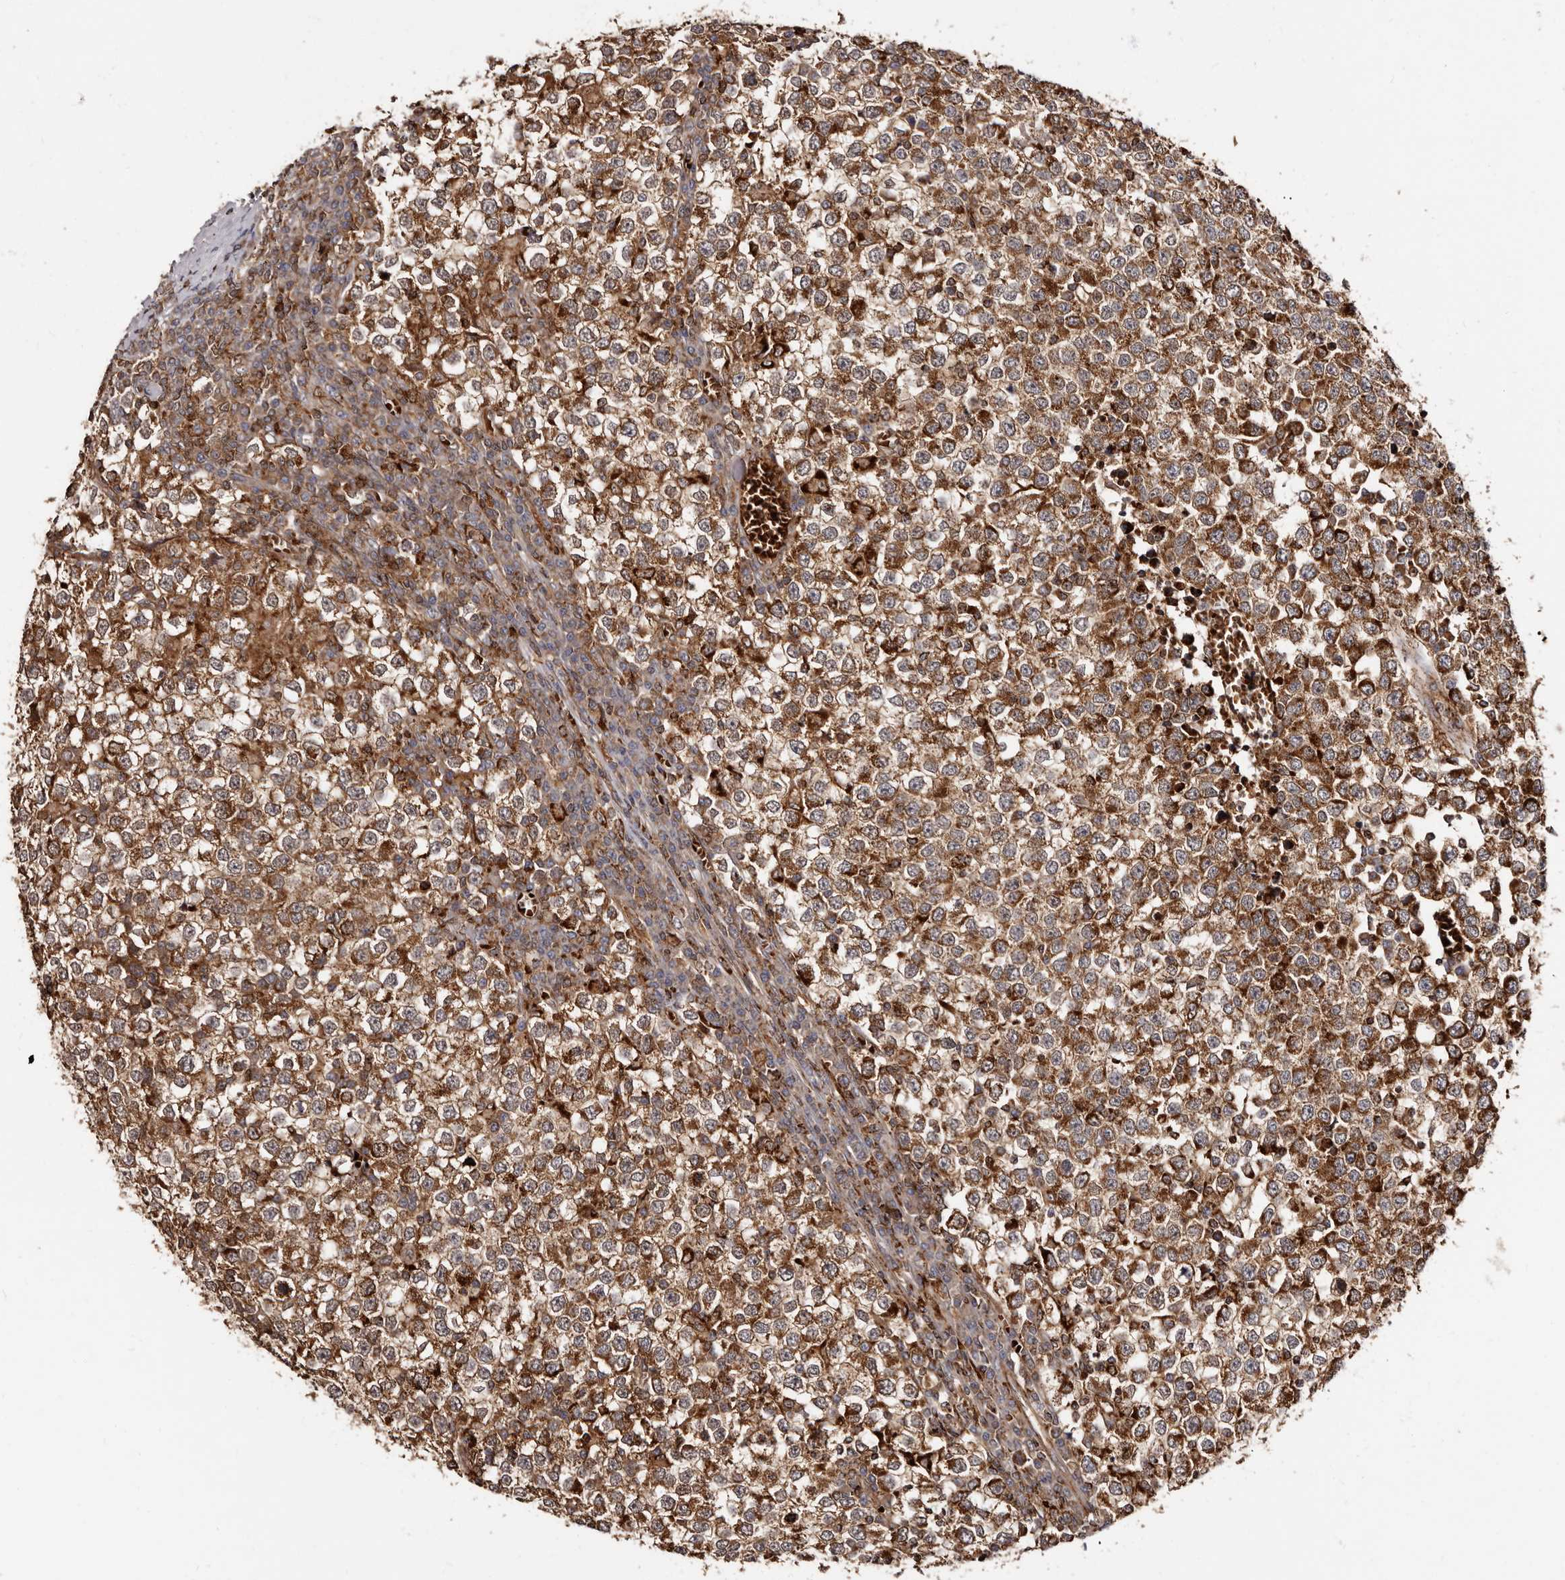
{"staining": {"intensity": "strong", "quantity": ">75%", "location": "cytoplasmic/membranous"}, "tissue": "testis cancer", "cell_type": "Tumor cells", "image_type": "cancer", "snomed": [{"axis": "morphology", "description": "Seminoma, NOS"}, {"axis": "topography", "description": "Testis"}], "caption": "Immunohistochemistry (IHC) of human testis cancer (seminoma) exhibits high levels of strong cytoplasmic/membranous staining in about >75% of tumor cells.", "gene": "BAX", "patient": {"sex": "male", "age": 65}}